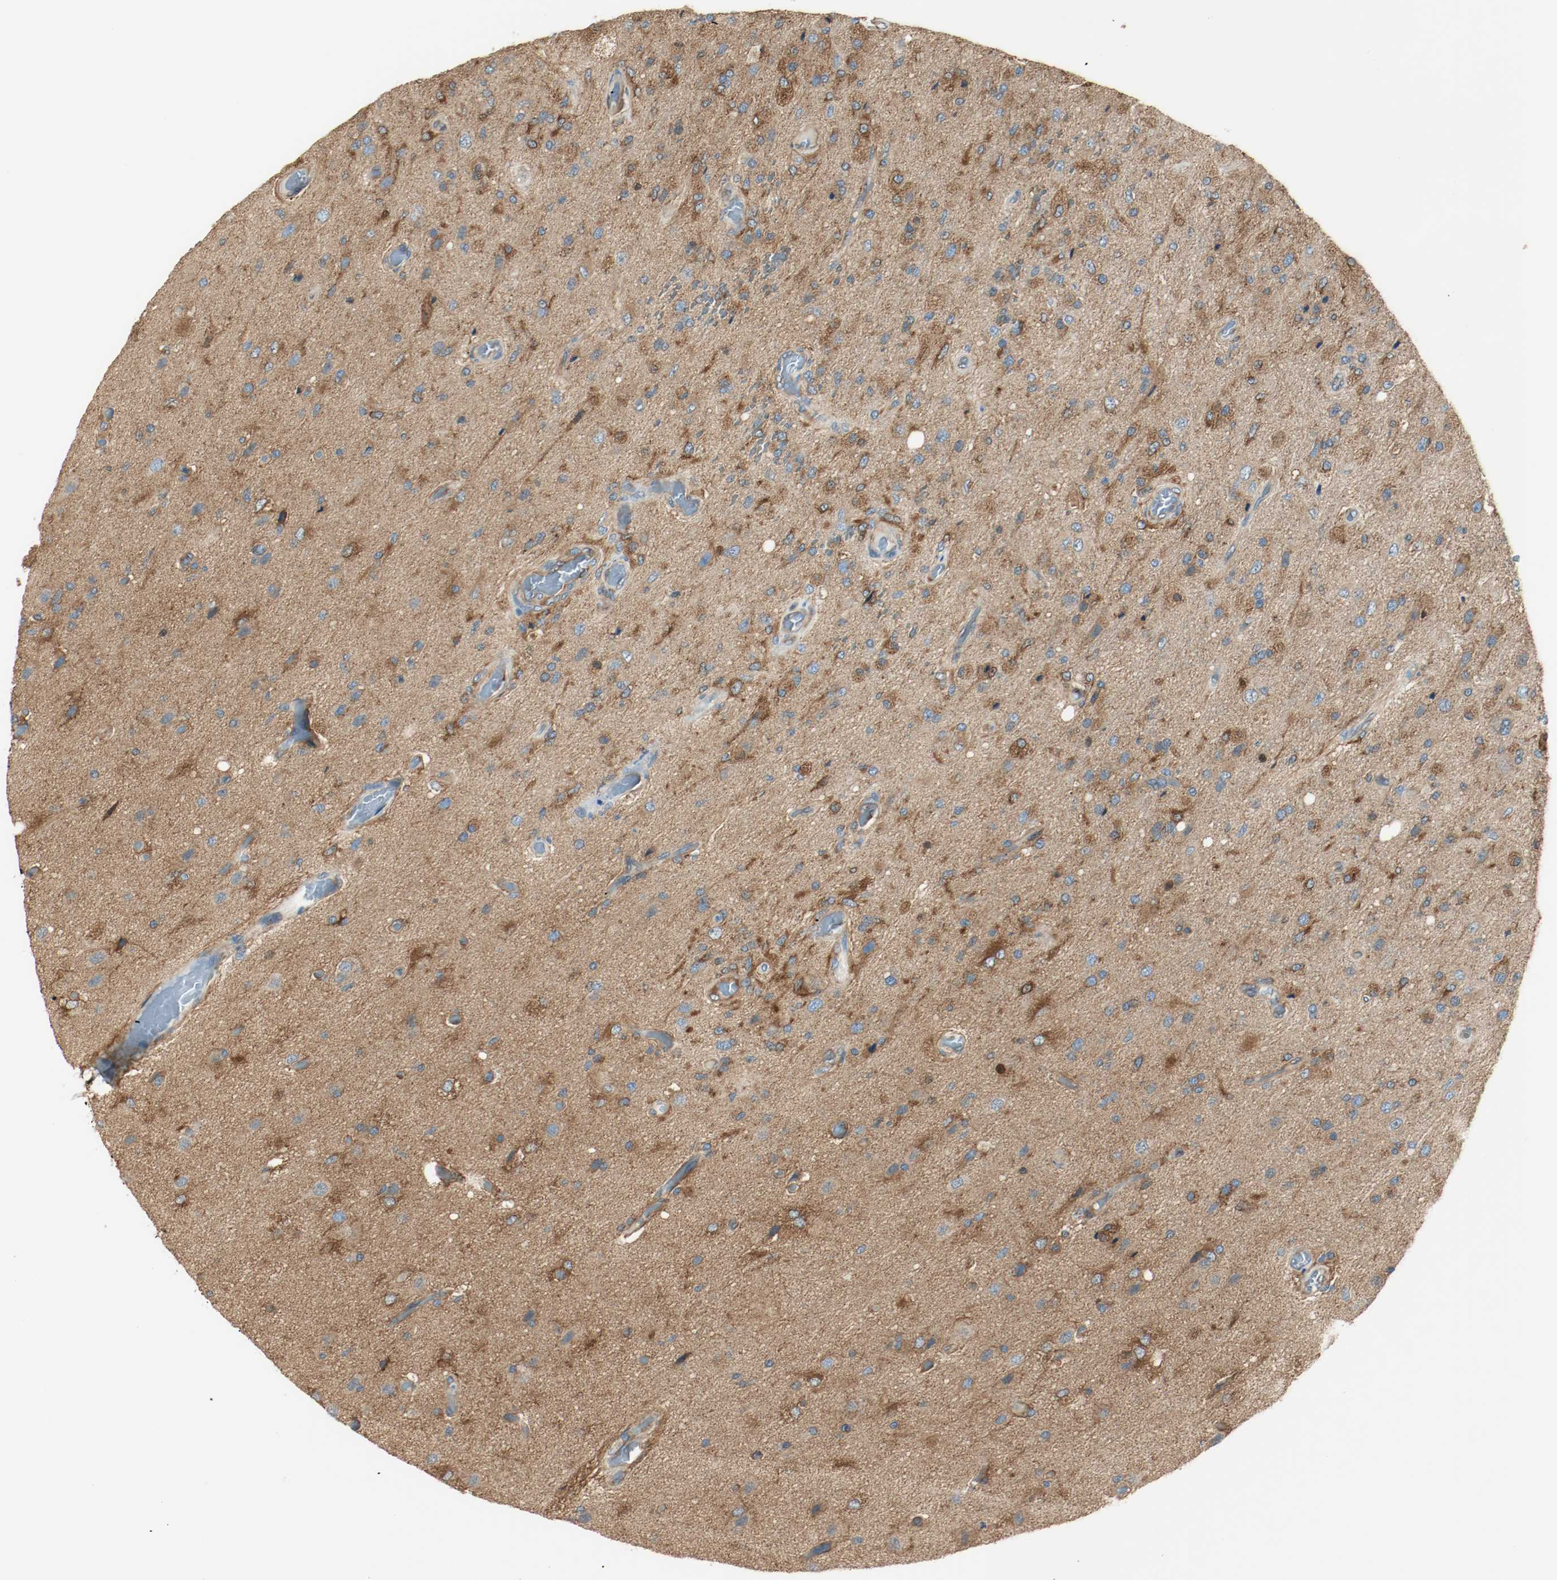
{"staining": {"intensity": "strong", "quantity": ">75%", "location": "cytoplasmic/membranous"}, "tissue": "glioma", "cell_type": "Tumor cells", "image_type": "cancer", "snomed": [{"axis": "morphology", "description": "Normal tissue, NOS"}, {"axis": "morphology", "description": "Glioma, malignant, High grade"}, {"axis": "topography", "description": "Cerebral cortex"}], "caption": "There is high levels of strong cytoplasmic/membranous staining in tumor cells of malignant glioma (high-grade), as demonstrated by immunohistochemical staining (brown color).", "gene": "PLCG1", "patient": {"sex": "male", "age": 77}}